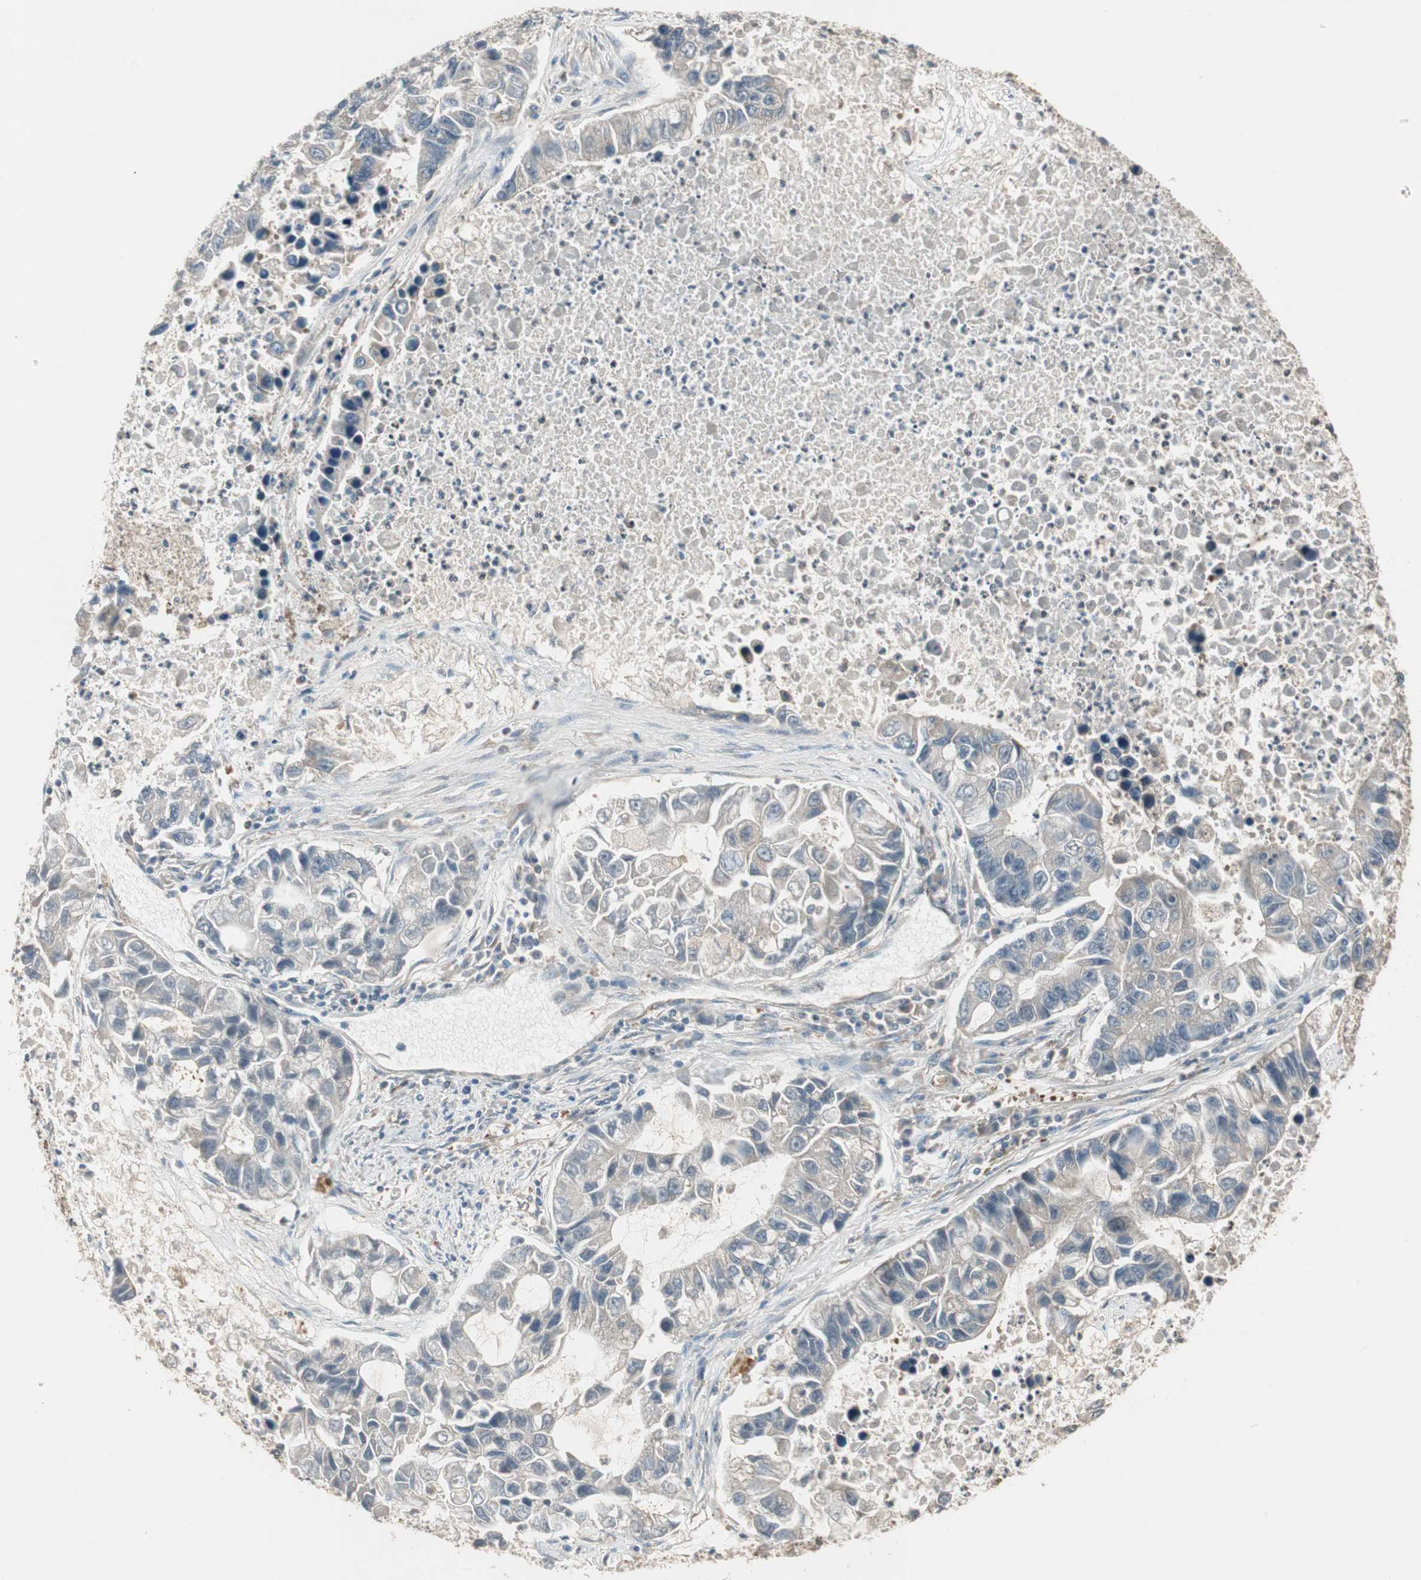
{"staining": {"intensity": "negative", "quantity": "none", "location": "none"}, "tissue": "lung cancer", "cell_type": "Tumor cells", "image_type": "cancer", "snomed": [{"axis": "morphology", "description": "Adenocarcinoma, NOS"}, {"axis": "topography", "description": "Lung"}], "caption": "IHC image of neoplastic tissue: lung cancer stained with DAB (3,3'-diaminobenzidine) reveals no significant protein expression in tumor cells.", "gene": "ATP6AP2", "patient": {"sex": "female", "age": 51}}